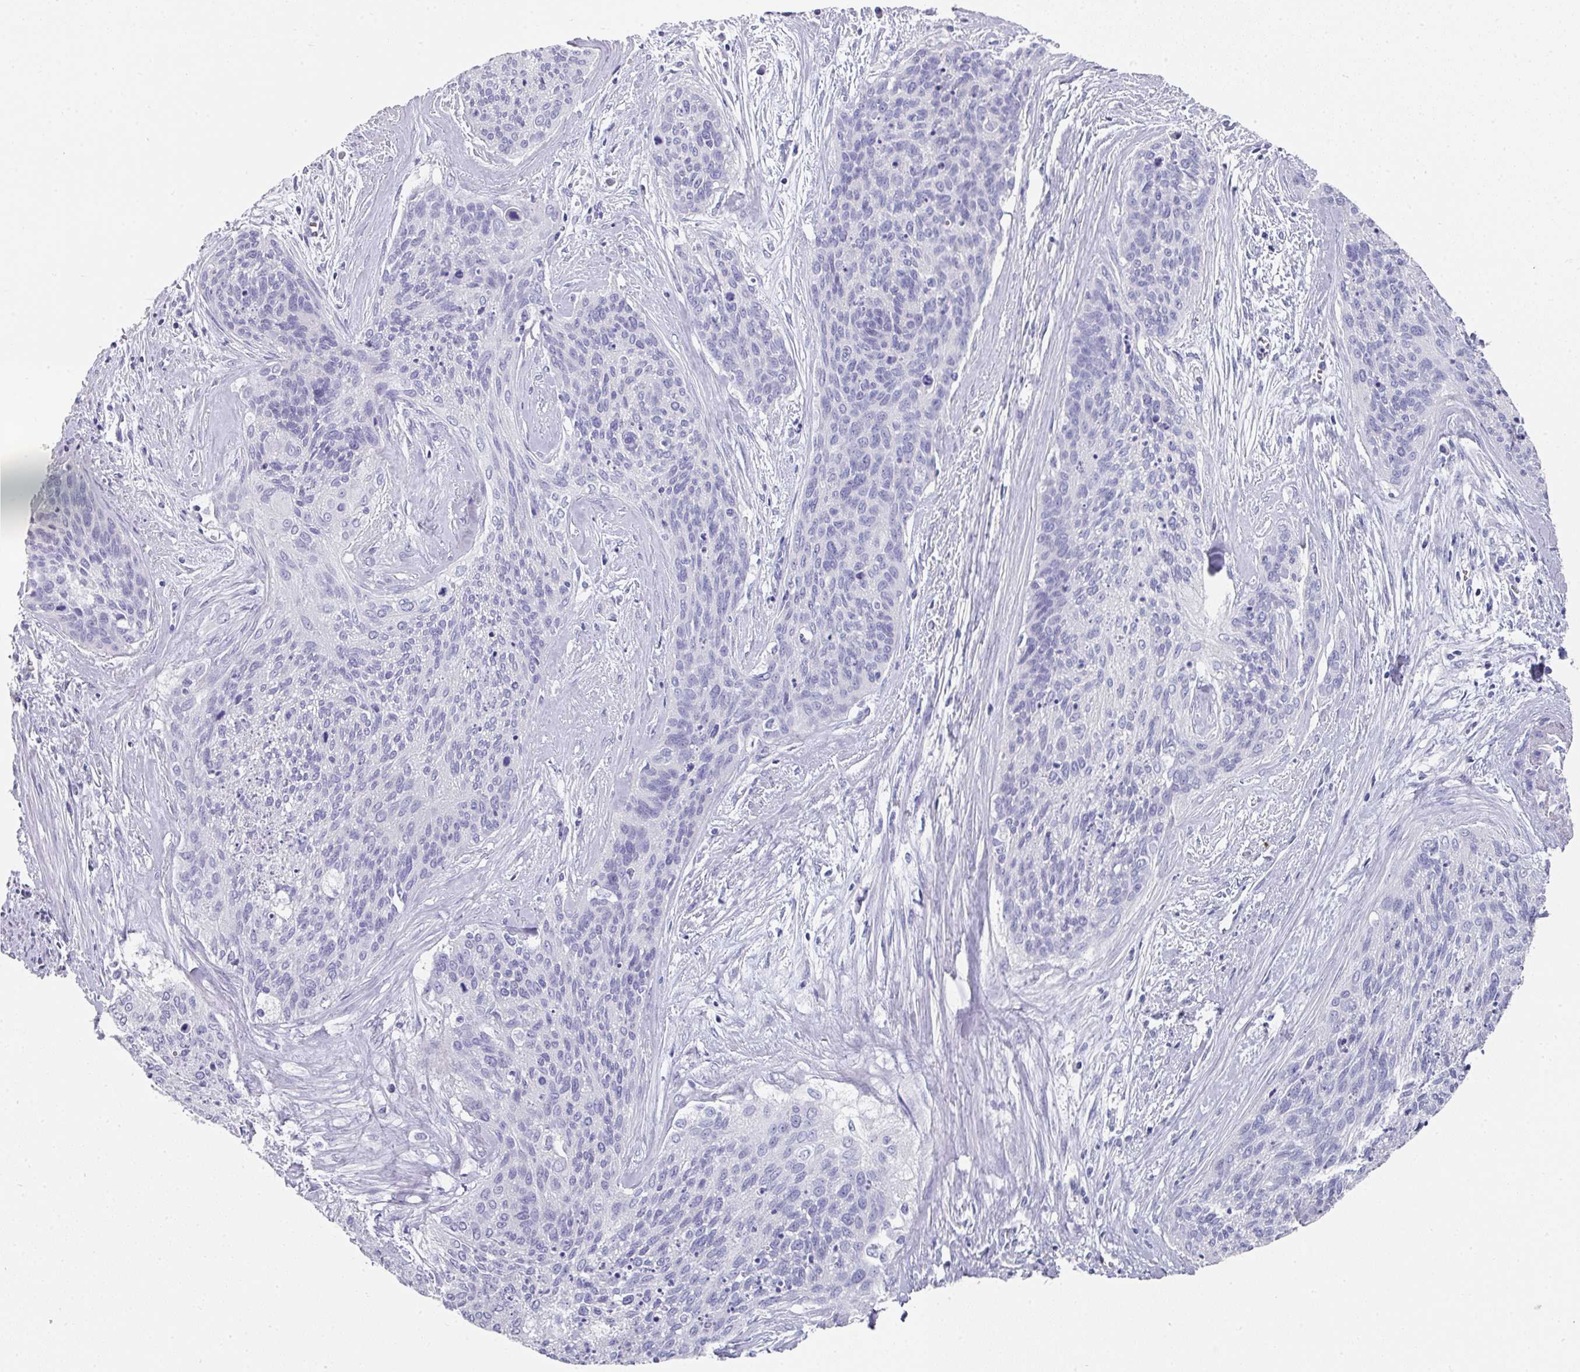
{"staining": {"intensity": "negative", "quantity": "none", "location": "none"}, "tissue": "cervical cancer", "cell_type": "Tumor cells", "image_type": "cancer", "snomed": [{"axis": "morphology", "description": "Squamous cell carcinoma, NOS"}, {"axis": "topography", "description": "Cervix"}], "caption": "Immunohistochemical staining of cervical cancer (squamous cell carcinoma) reveals no significant positivity in tumor cells.", "gene": "SETBP1", "patient": {"sex": "female", "age": 55}}